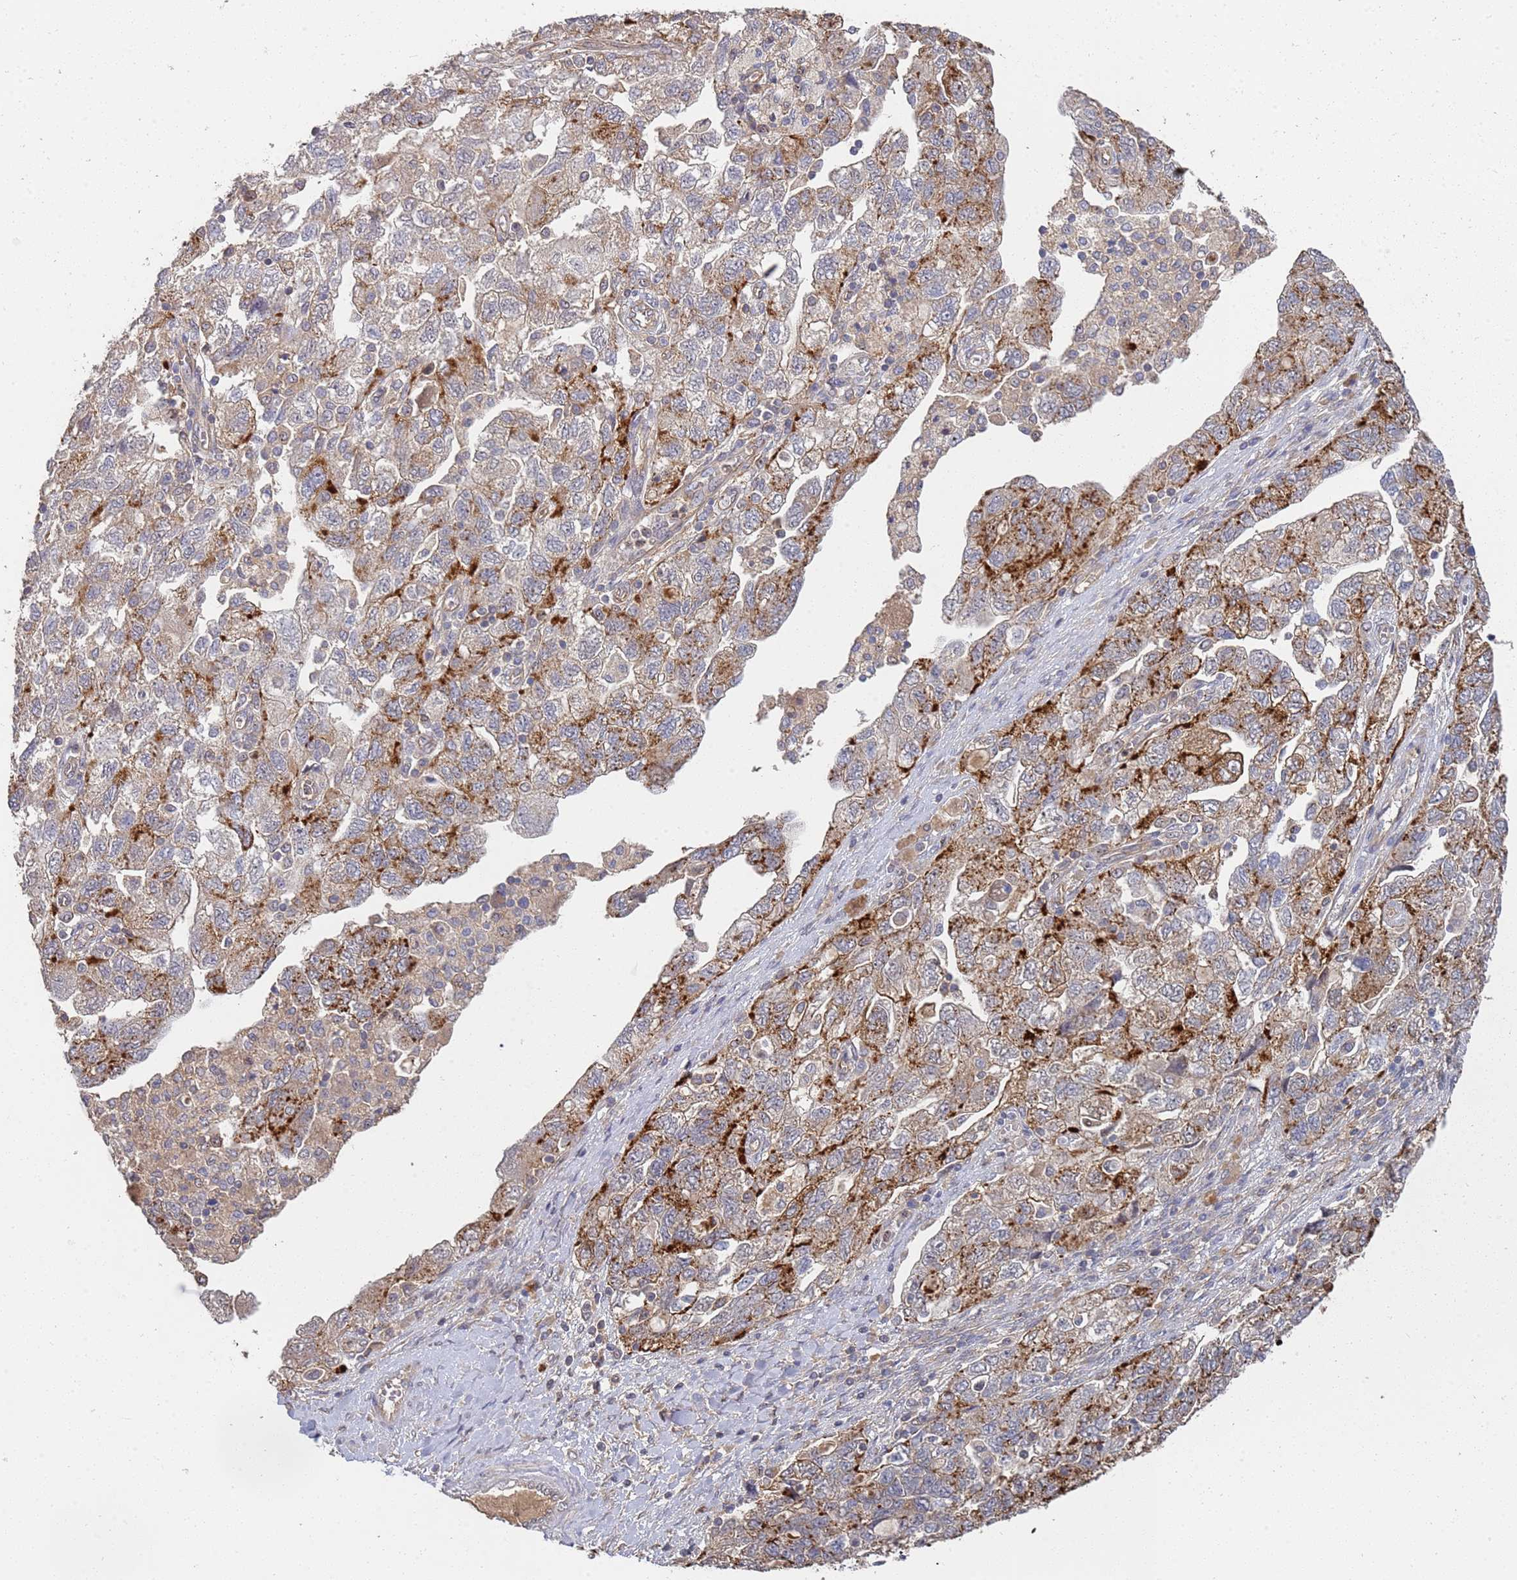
{"staining": {"intensity": "strong", "quantity": "<25%", "location": "cytoplasmic/membranous"}, "tissue": "ovarian cancer", "cell_type": "Tumor cells", "image_type": "cancer", "snomed": [{"axis": "morphology", "description": "Carcinoma, NOS"}, {"axis": "morphology", "description": "Cystadenocarcinoma, serous, NOS"}, {"axis": "topography", "description": "Ovary"}], "caption": "DAB (3,3'-diaminobenzidine) immunohistochemical staining of human serous cystadenocarcinoma (ovarian) demonstrates strong cytoplasmic/membranous protein expression in approximately <25% of tumor cells. (Brightfield microscopy of DAB IHC at high magnification).", "gene": "ABCB6", "patient": {"sex": "female", "age": 69}}